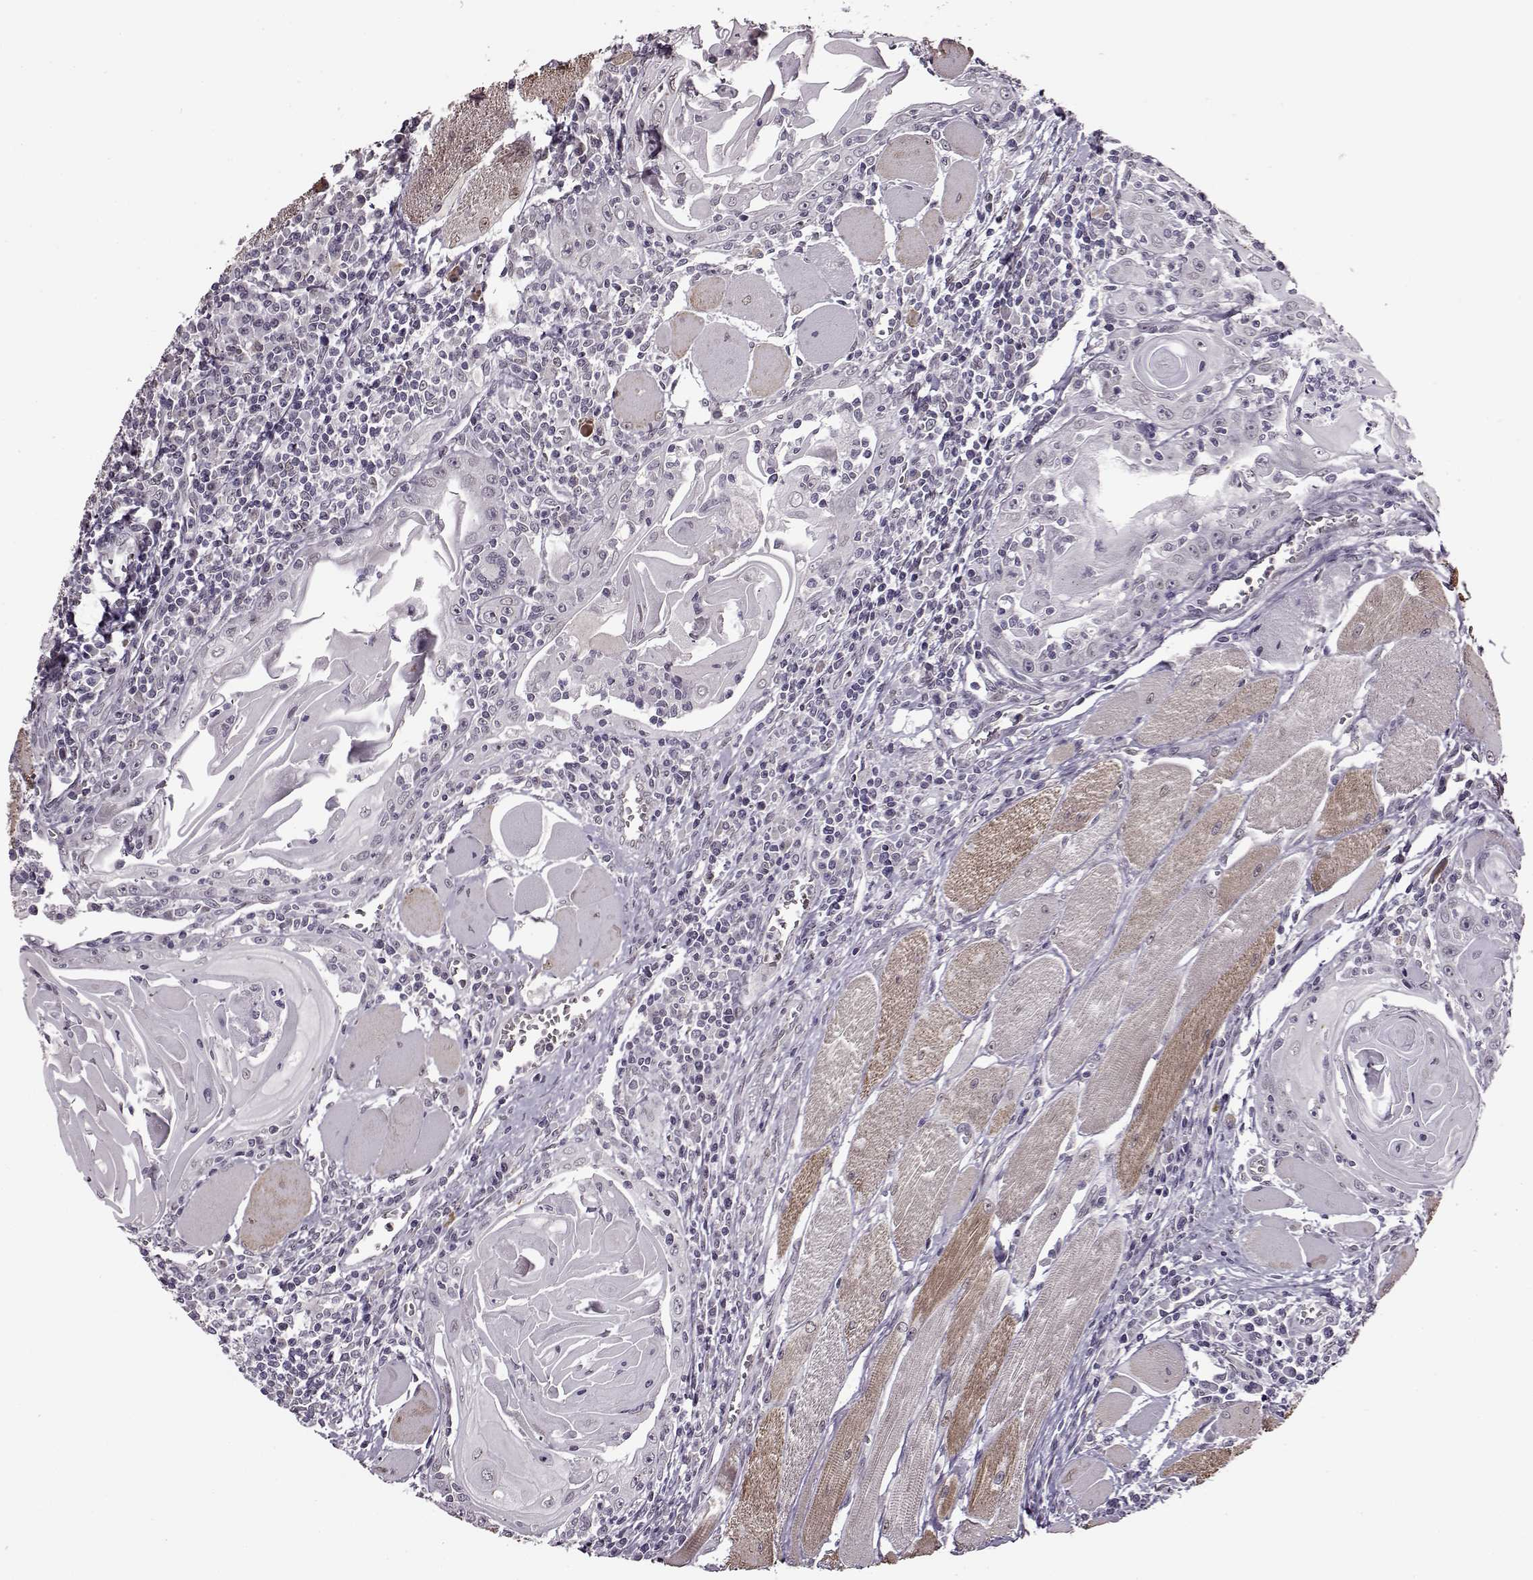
{"staining": {"intensity": "negative", "quantity": "none", "location": "none"}, "tissue": "head and neck cancer", "cell_type": "Tumor cells", "image_type": "cancer", "snomed": [{"axis": "morphology", "description": "Normal tissue, NOS"}, {"axis": "morphology", "description": "Squamous cell carcinoma, NOS"}, {"axis": "topography", "description": "Oral tissue"}, {"axis": "topography", "description": "Head-Neck"}], "caption": "Immunohistochemistry (IHC) photomicrograph of human head and neck cancer stained for a protein (brown), which demonstrates no positivity in tumor cells.", "gene": "STX1B", "patient": {"sex": "male", "age": 52}}